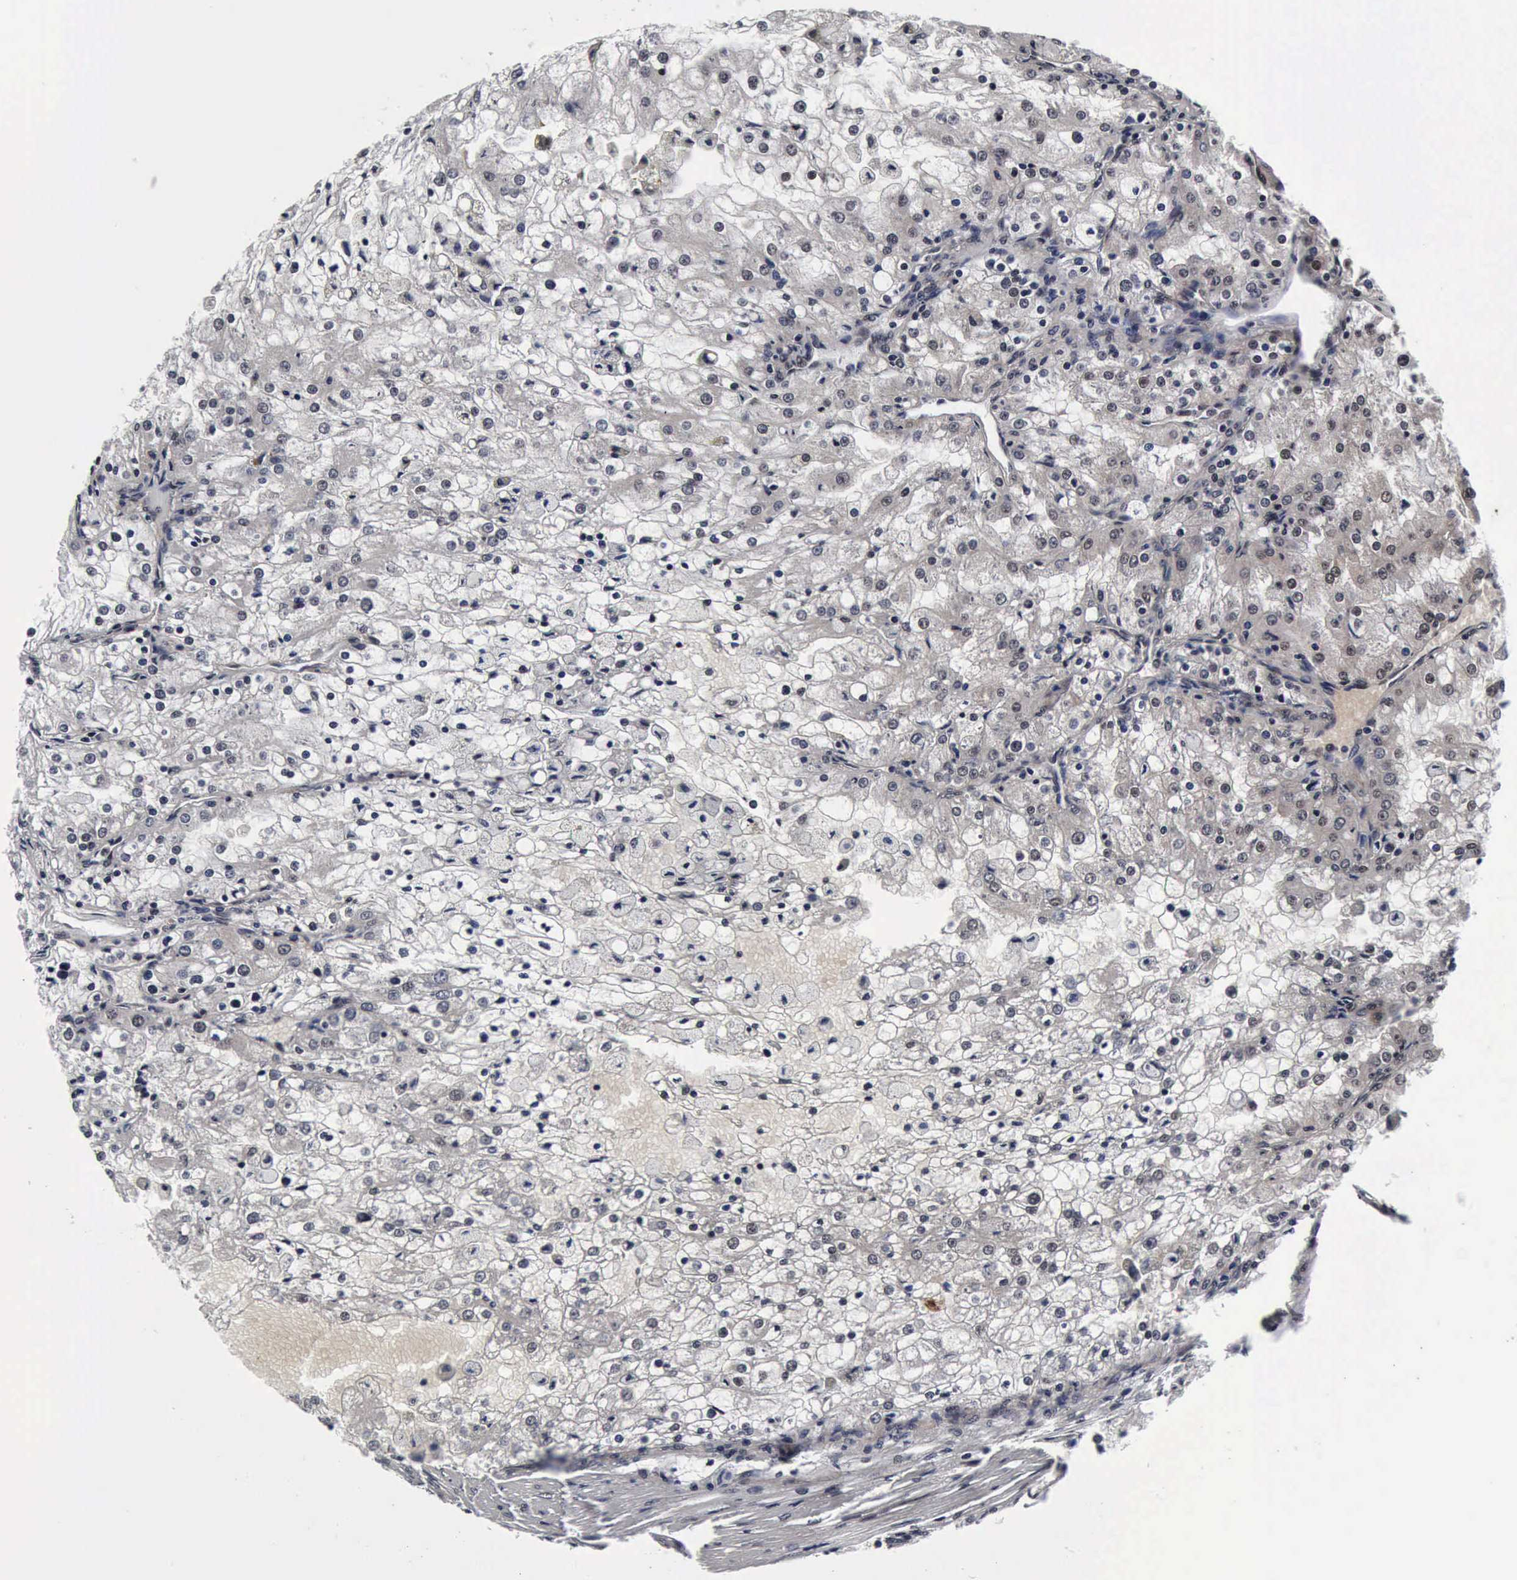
{"staining": {"intensity": "negative", "quantity": "none", "location": "none"}, "tissue": "renal cancer", "cell_type": "Tumor cells", "image_type": "cancer", "snomed": [{"axis": "morphology", "description": "Adenocarcinoma, NOS"}, {"axis": "topography", "description": "Kidney"}], "caption": "Protein analysis of renal cancer demonstrates no significant positivity in tumor cells.", "gene": "UBC", "patient": {"sex": "female", "age": 74}}